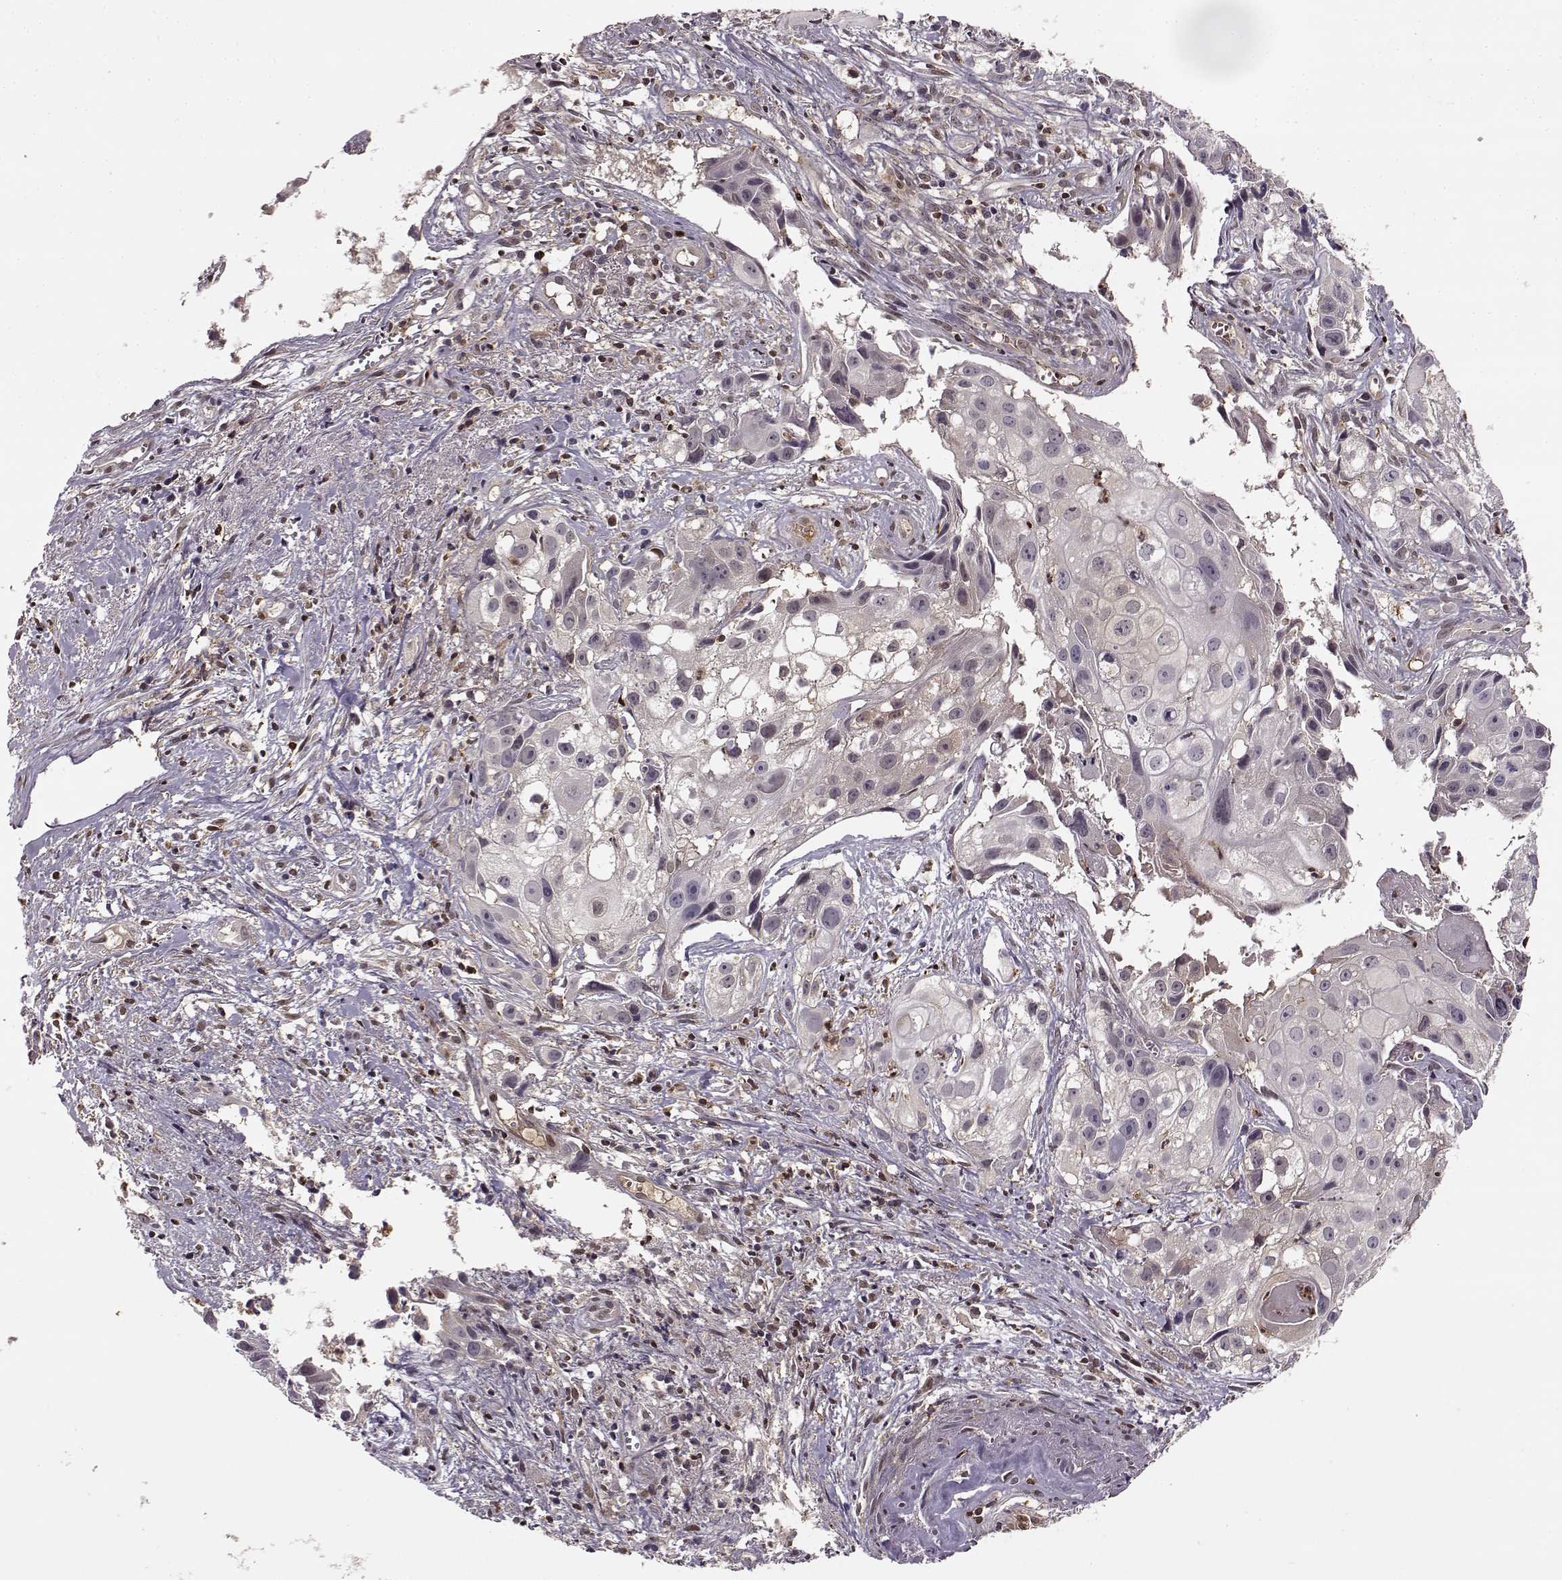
{"staining": {"intensity": "negative", "quantity": "none", "location": "none"}, "tissue": "cervical cancer", "cell_type": "Tumor cells", "image_type": "cancer", "snomed": [{"axis": "morphology", "description": "Squamous cell carcinoma, NOS"}, {"axis": "topography", "description": "Cervix"}], "caption": "IHC photomicrograph of human cervical cancer stained for a protein (brown), which displays no positivity in tumor cells.", "gene": "MFSD1", "patient": {"sex": "female", "age": 53}}